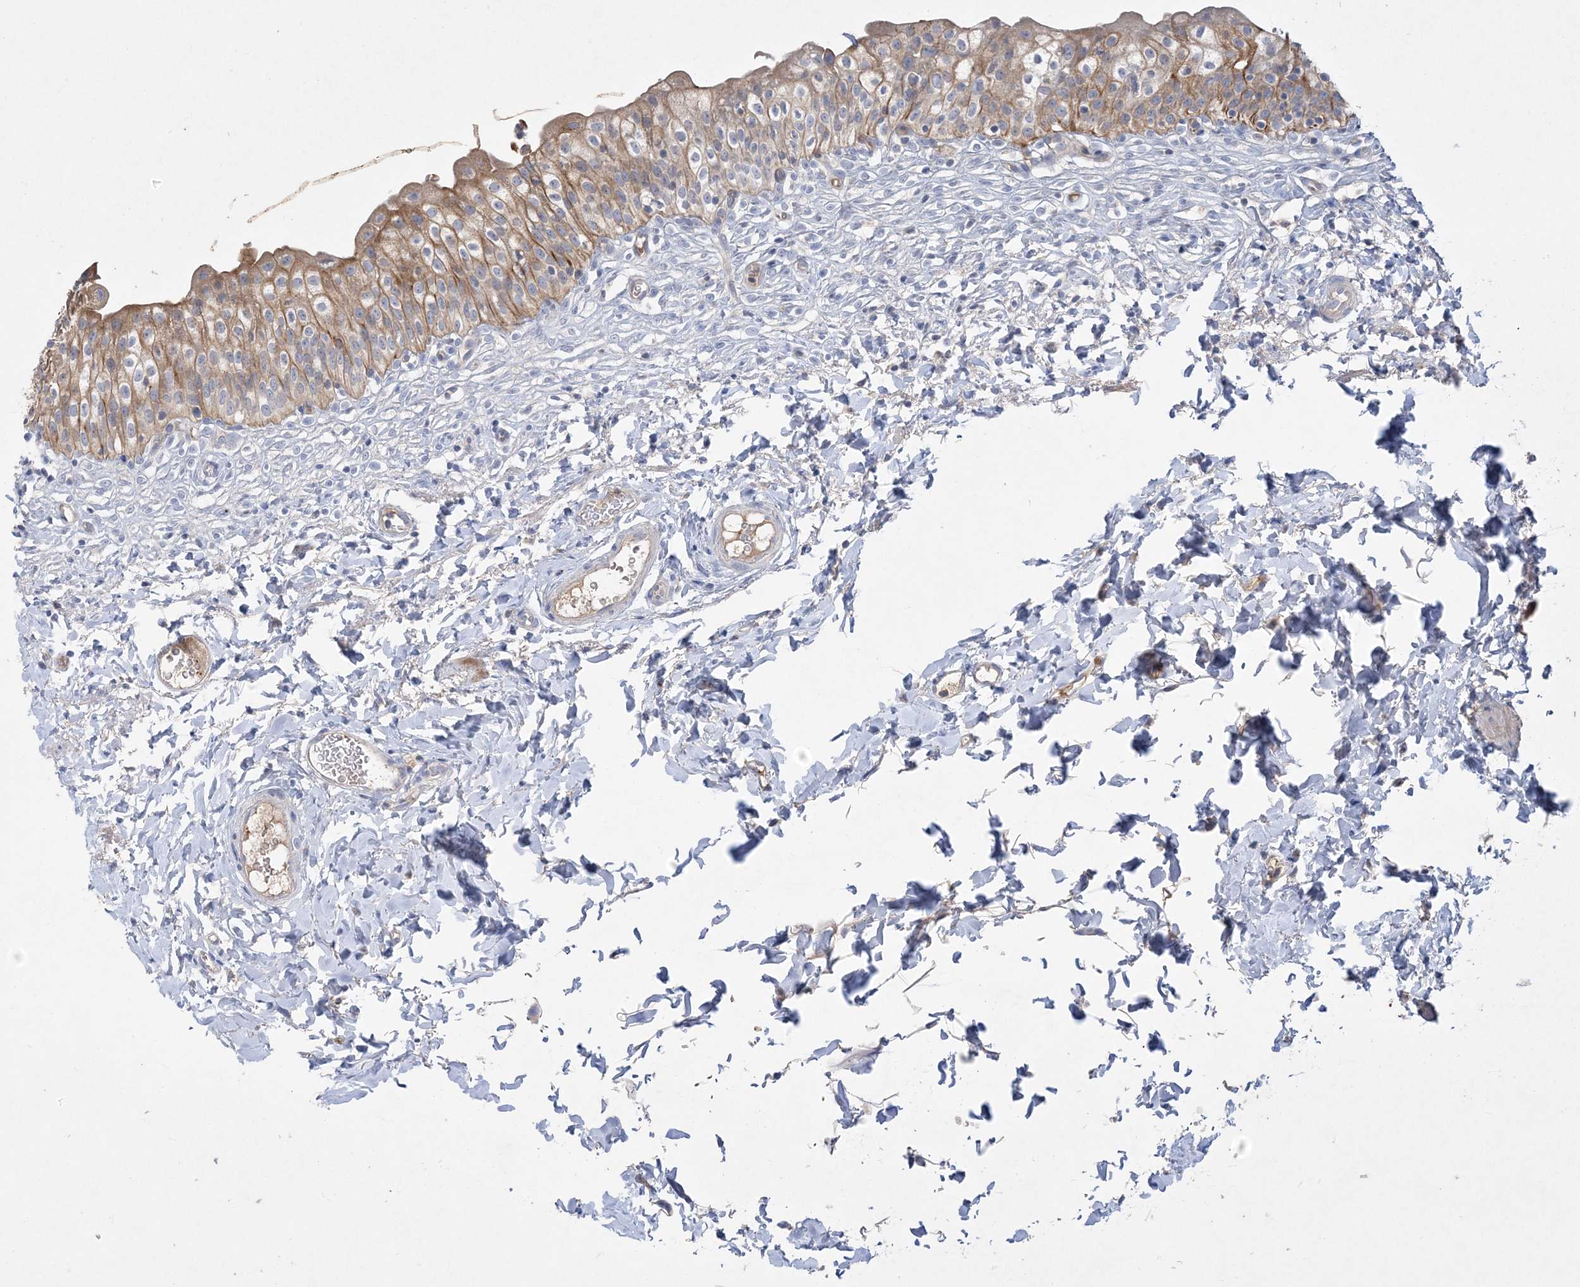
{"staining": {"intensity": "moderate", "quantity": ">75%", "location": "cytoplasmic/membranous"}, "tissue": "urinary bladder", "cell_type": "Urothelial cells", "image_type": "normal", "snomed": [{"axis": "morphology", "description": "Normal tissue, NOS"}, {"axis": "topography", "description": "Urinary bladder"}], "caption": "Human urinary bladder stained for a protein (brown) shows moderate cytoplasmic/membranous positive staining in about >75% of urothelial cells.", "gene": "ADCK2", "patient": {"sex": "male", "age": 55}}